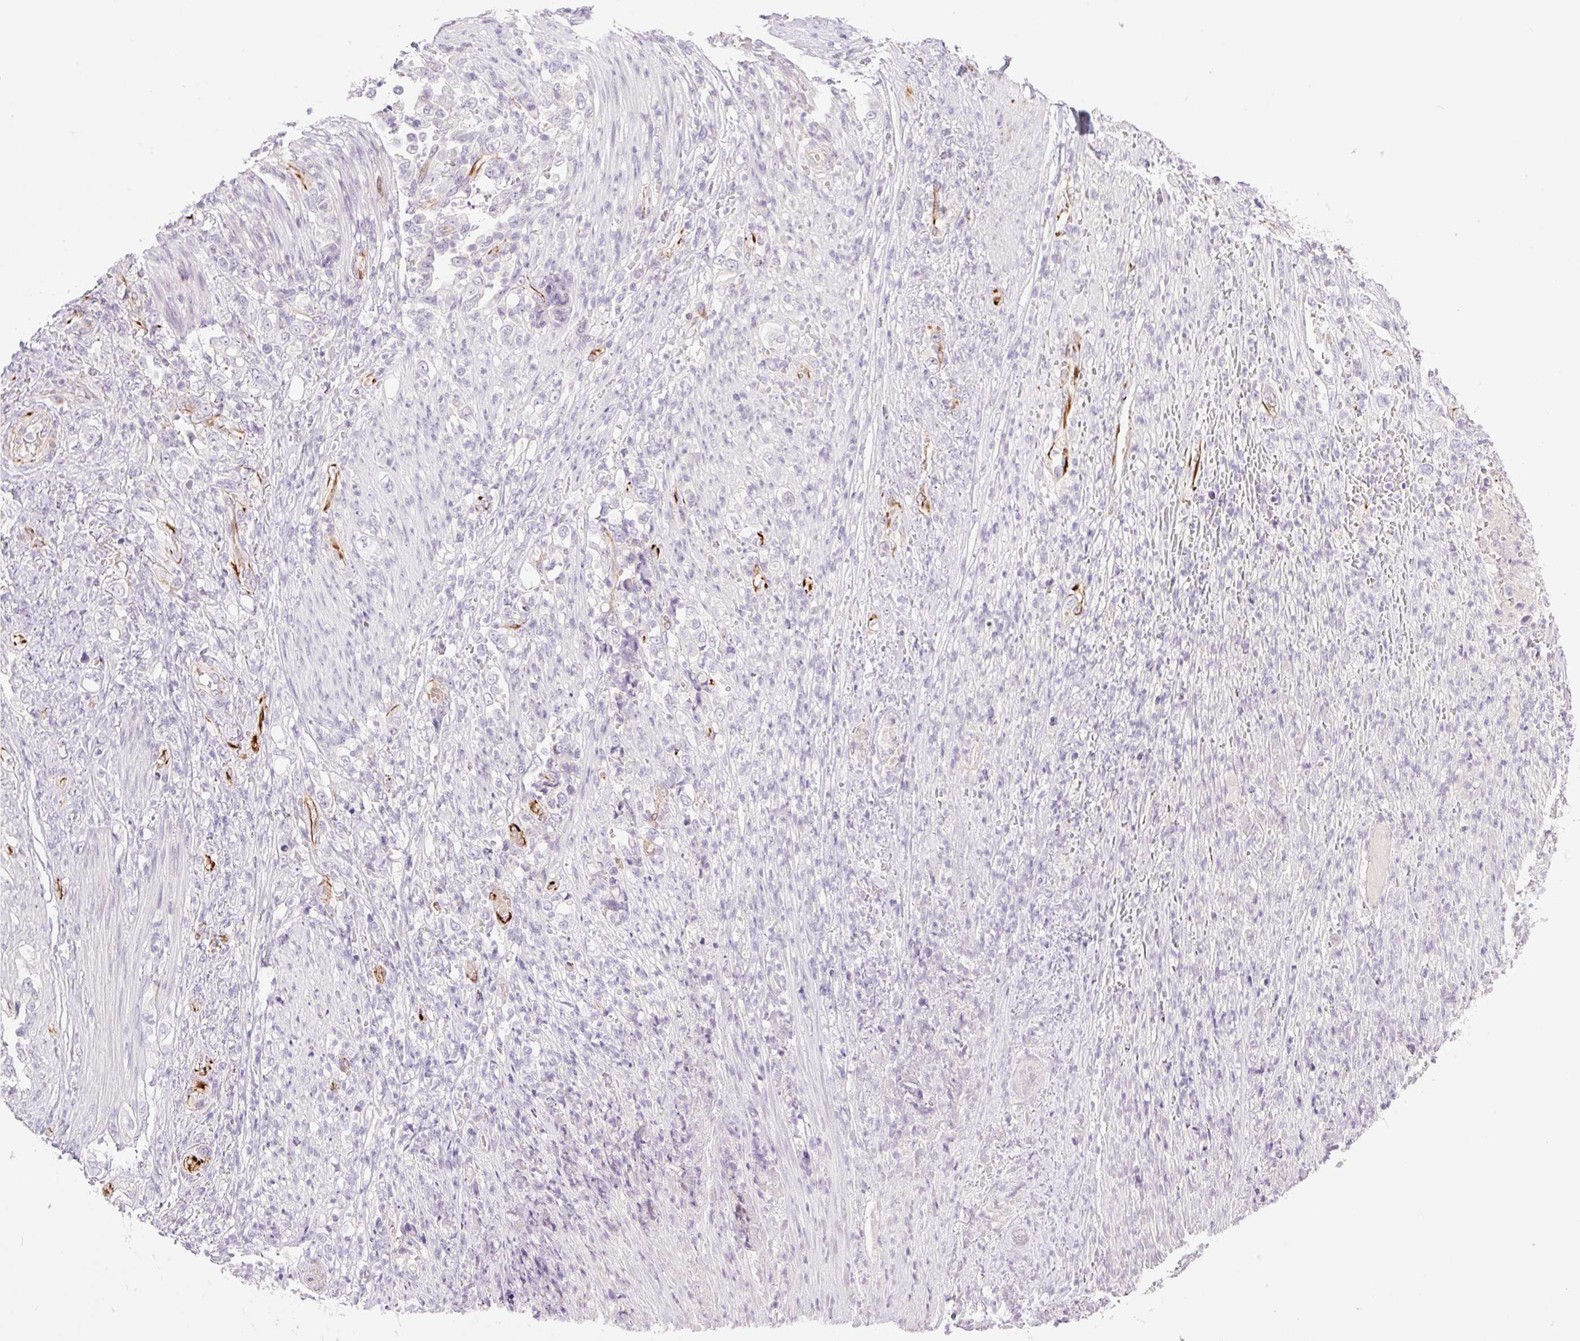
{"staining": {"intensity": "negative", "quantity": "none", "location": "none"}, "tissue": "stomach cancer", "cell_type": "Tumor cells", "image_type": "cancer", "snomed": [{"axis": "morphology", "description": "Normal tissue, NOS"}, {"axis": "morphology", "description": "Adenocarcinoma, NOS"}, {"axis": "topography", "description": "Stomach"}], "caption": "This is a image of immunohistochemistry staining of stomach cancer, which shows no positivity in tumor cells.", "gene": "ZFYVE21", "patient": {"sex": "female", "age": 79}}